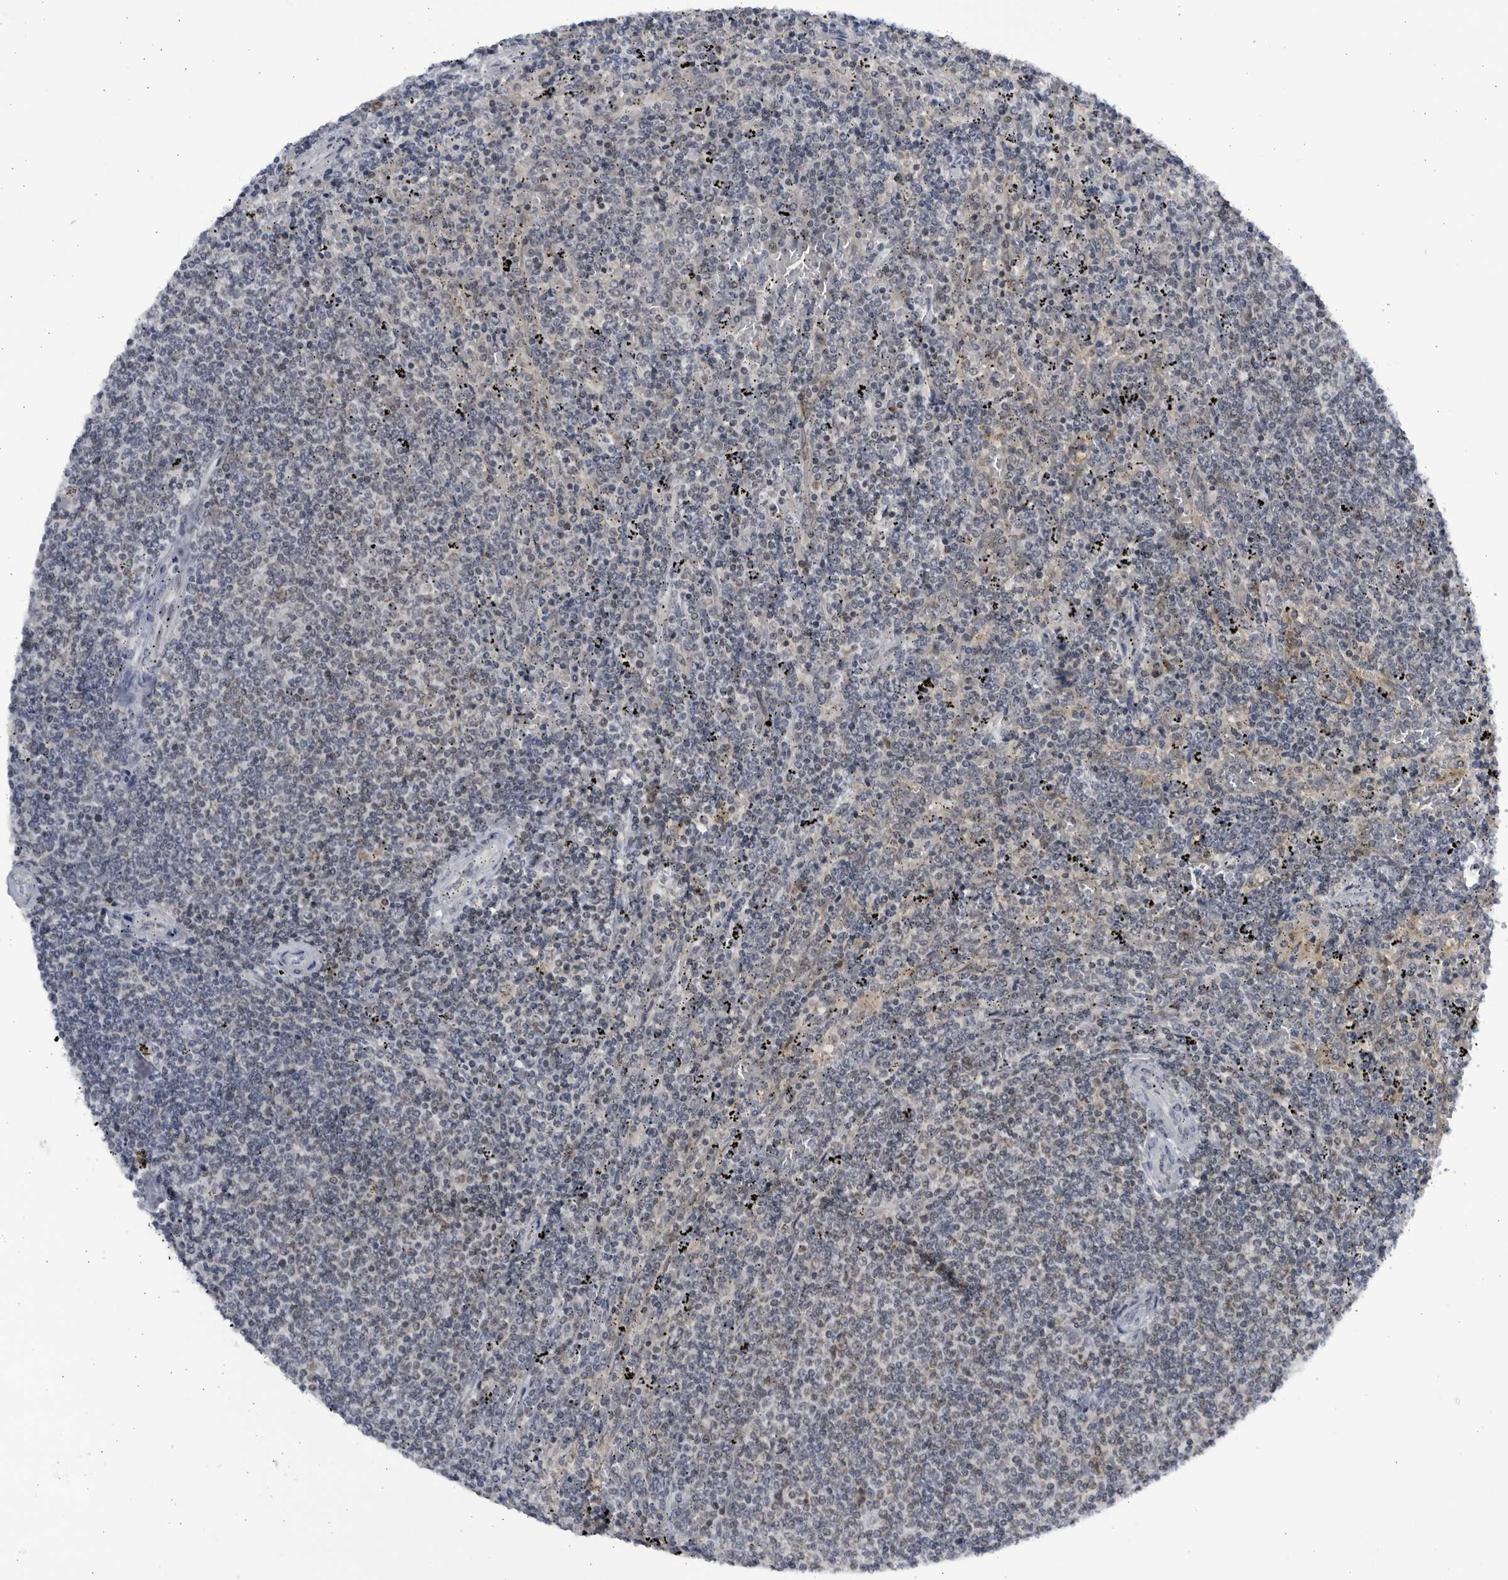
{"staining": {"intensity": "negative", "quantity": "none", "location": "none"}, "tissue": "lymphoma", "cell_type": "Tumor cells", "image_type": "cancer", "snomed": [{"axis": "morphology", "description": "Malignant lymphoma, non-Hodgkin's type, Low grade"}, {"axis": "topography", "description": "Spleen"}], "caption": "Tumor cells show no significant positivity in low-grade malignant lymphoma, non-Hodgkin's type.", "gene": "SLC25A22", "patient": {"sex": "female", "age": 50}}